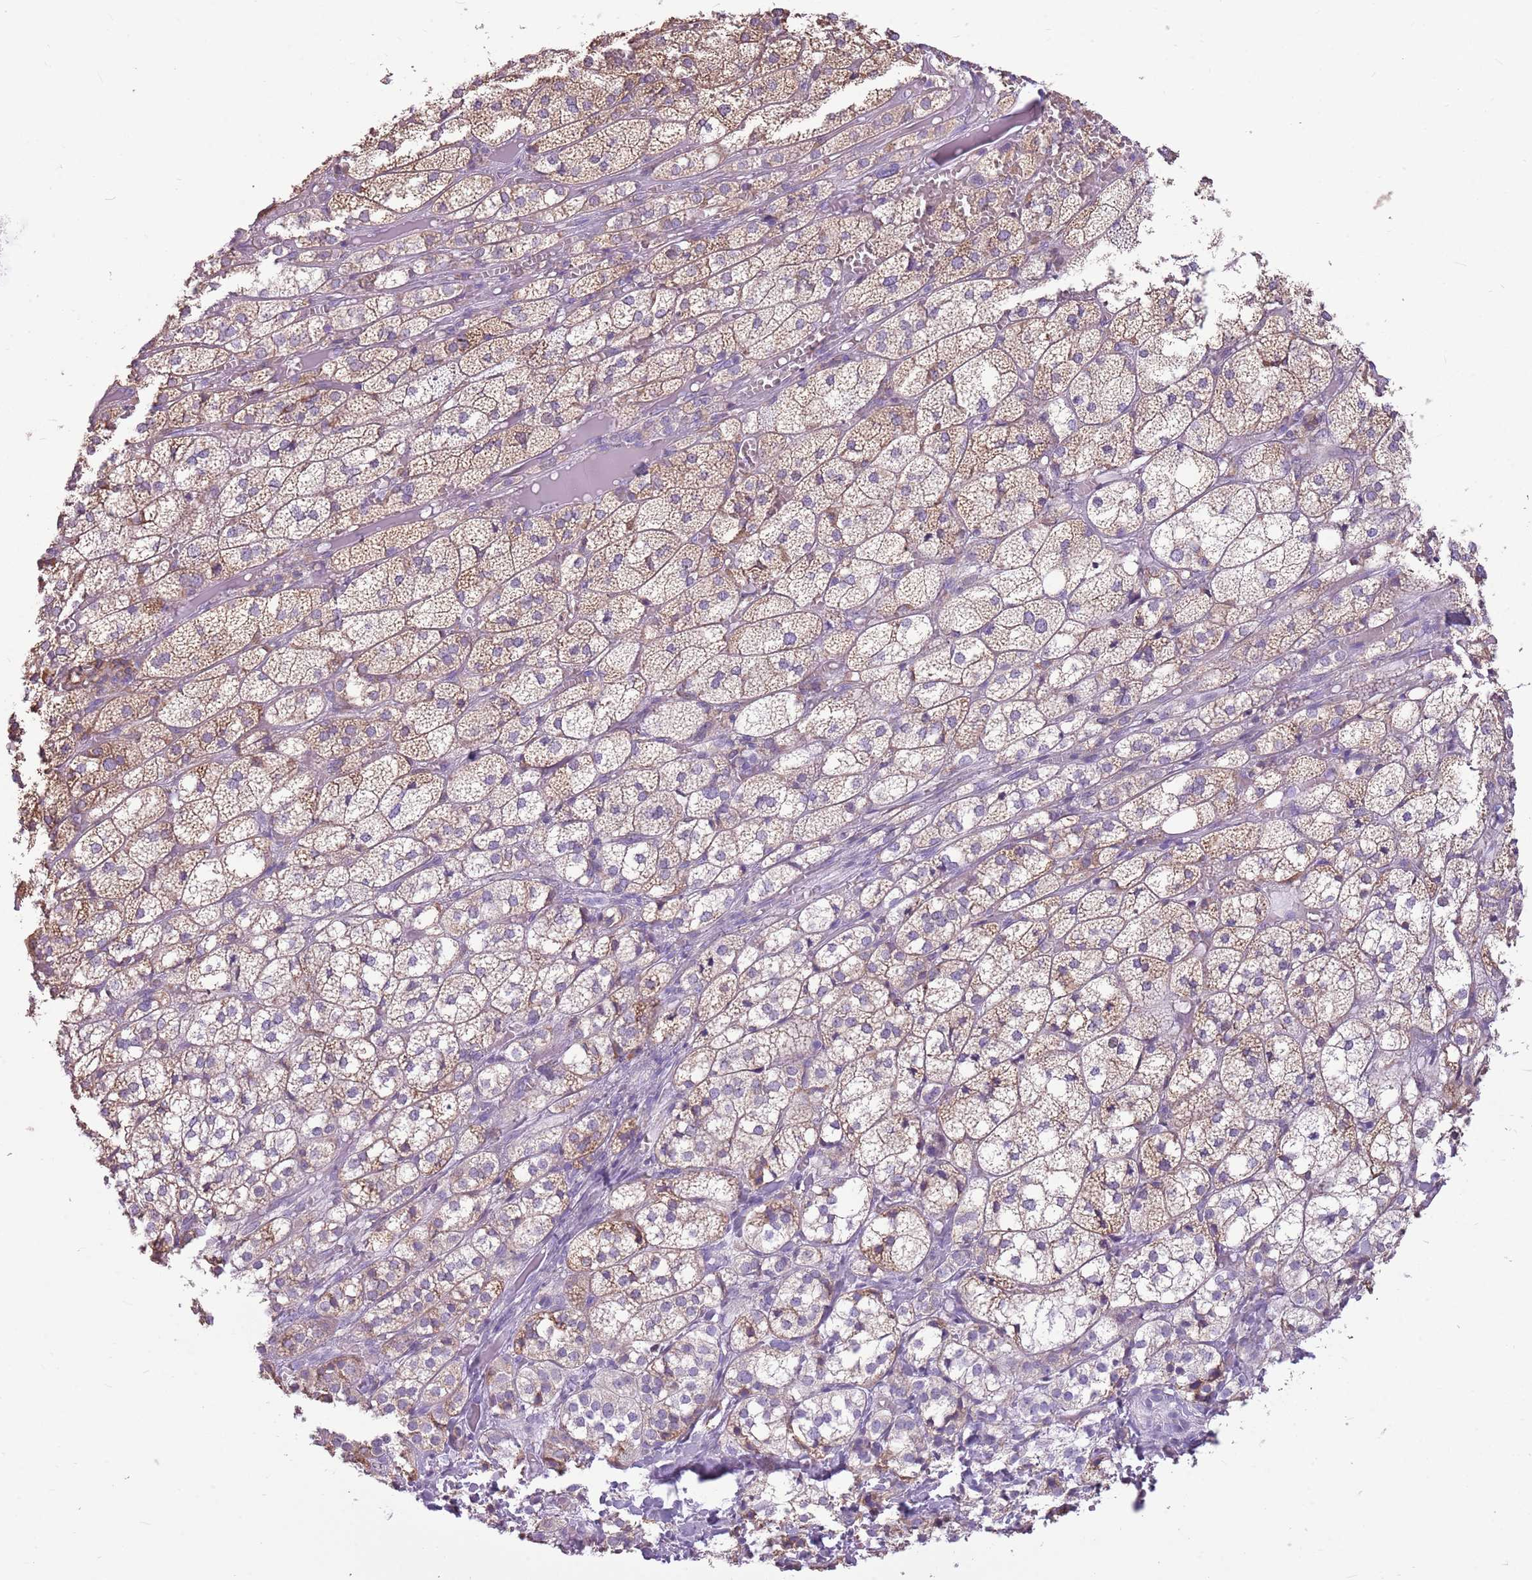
{"staining": {"intensity": "weak", "quantity": ">75%", "location": "cytoplasmic/membranous"}, "tissue": "adrenal gland", "cell_type": "Glandular cells", "image_type": "normal", "snomed": [{"axis": "morphology", "description": "Normal tissue, NOS"}, {"axis": "topography", "description": "Adrenal gland"}], "caption": "Immunohistochemical staining of normal human adrenal gland reveals >75% levels of weak cytoplasmic/membranous protein expression in approximately >75% of glandular cells. (Stains: DAB in brown, nuclei in blue, Microscopy: brightfield microscopy at high magnification).", "gene": "KCTD19", "patient": {"sex": "female", "age": 61}}